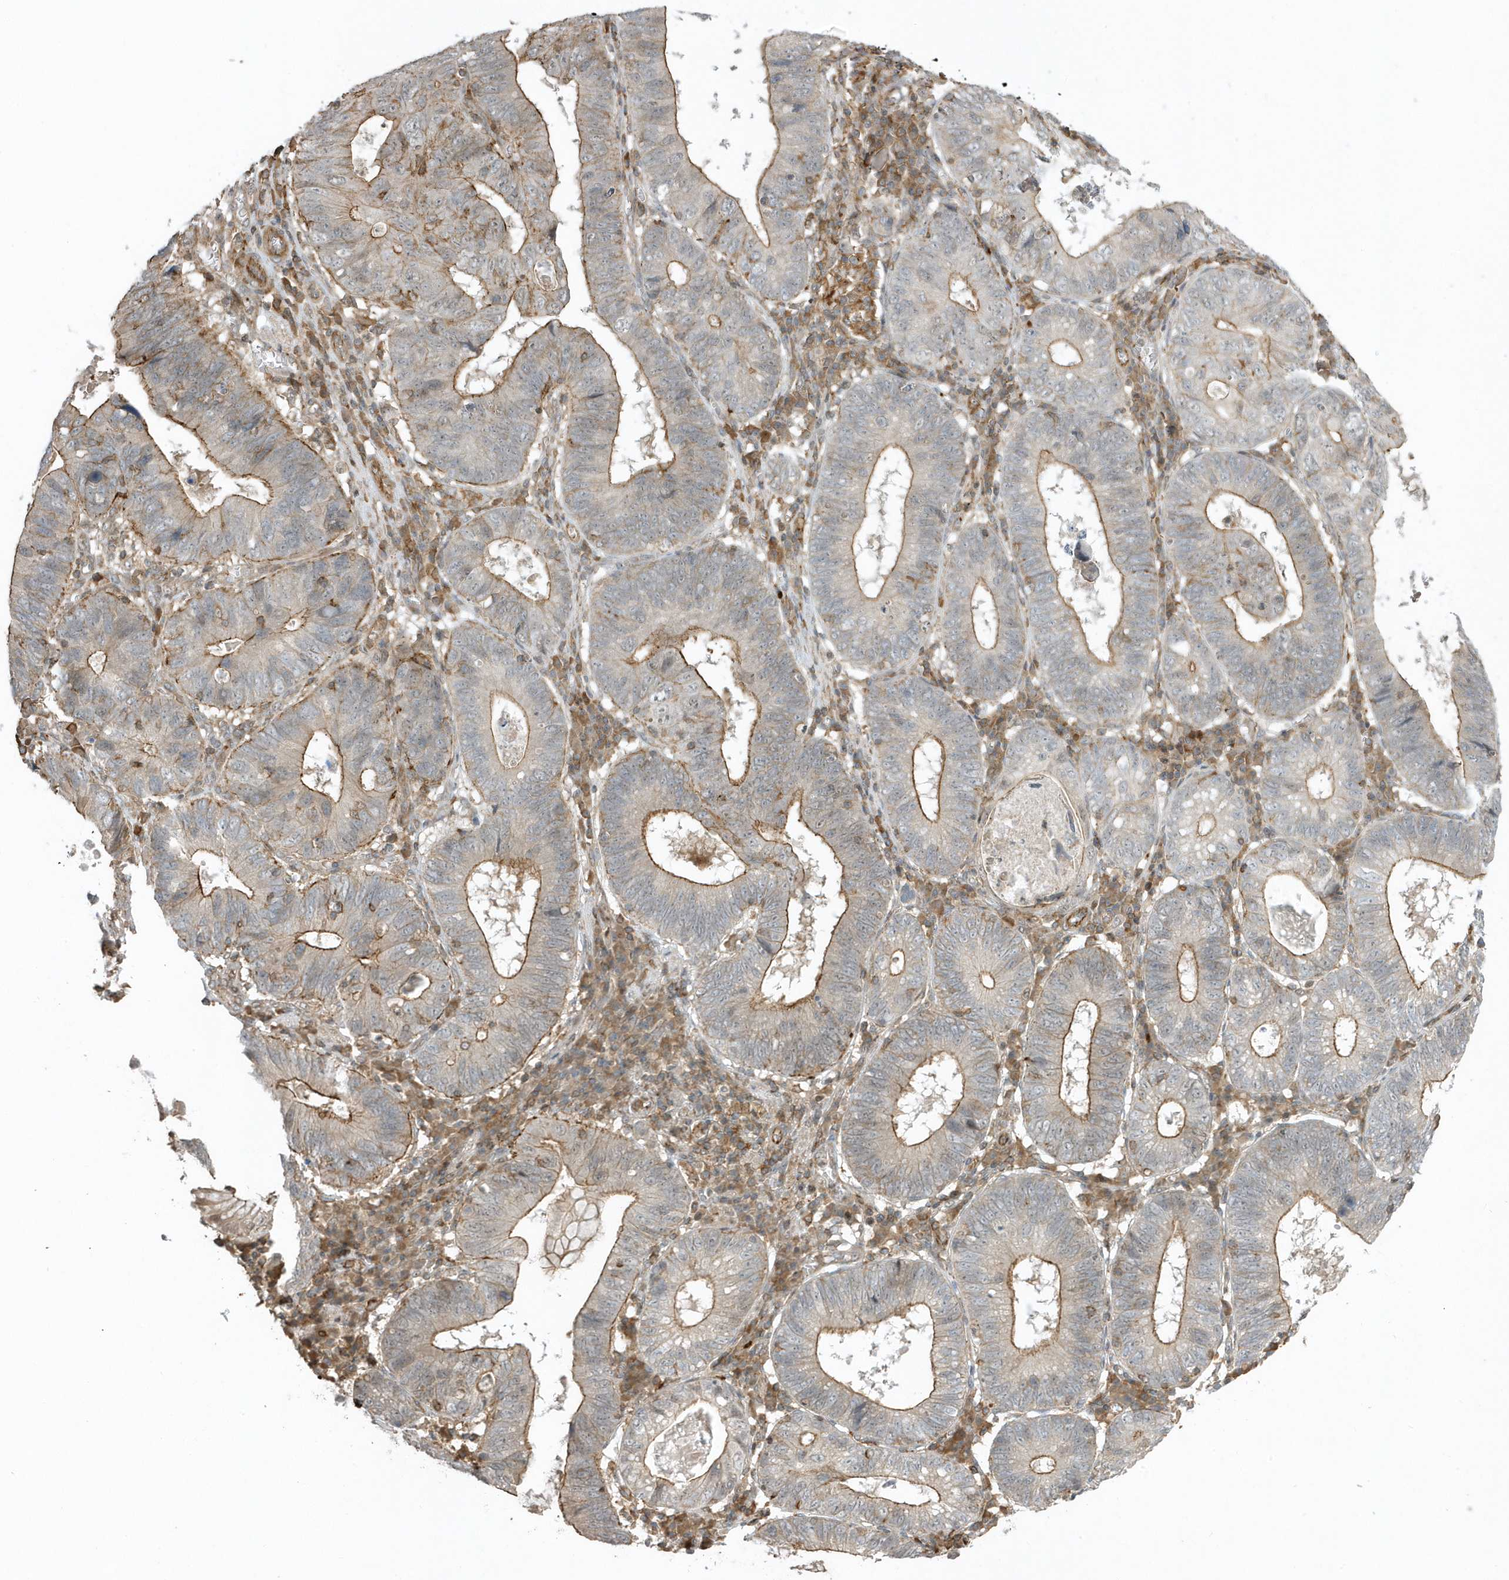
{"staining": {"intensity": "moderate", "quantity": "25%-75%", "location": "cytoplasmic/membranous"}, "tissue": "stomach cancer", "cell_type": "Tumor cells", "image_type": "cancer", "snomed": [{"axis": "morphology", "description": "Adenocarcinoma, NOS"}, {"axis": "topography", "description": "Stomach"}], "caption": "Immunohistochemical staining of human adenocarcinoma (stomach) shows moderate cytoplasmic/membranous protein expression in approximately 25%-75% of tumor cells.", "gene": "ZBTB8A", "patient": {"sex": "male", "age": 59}}